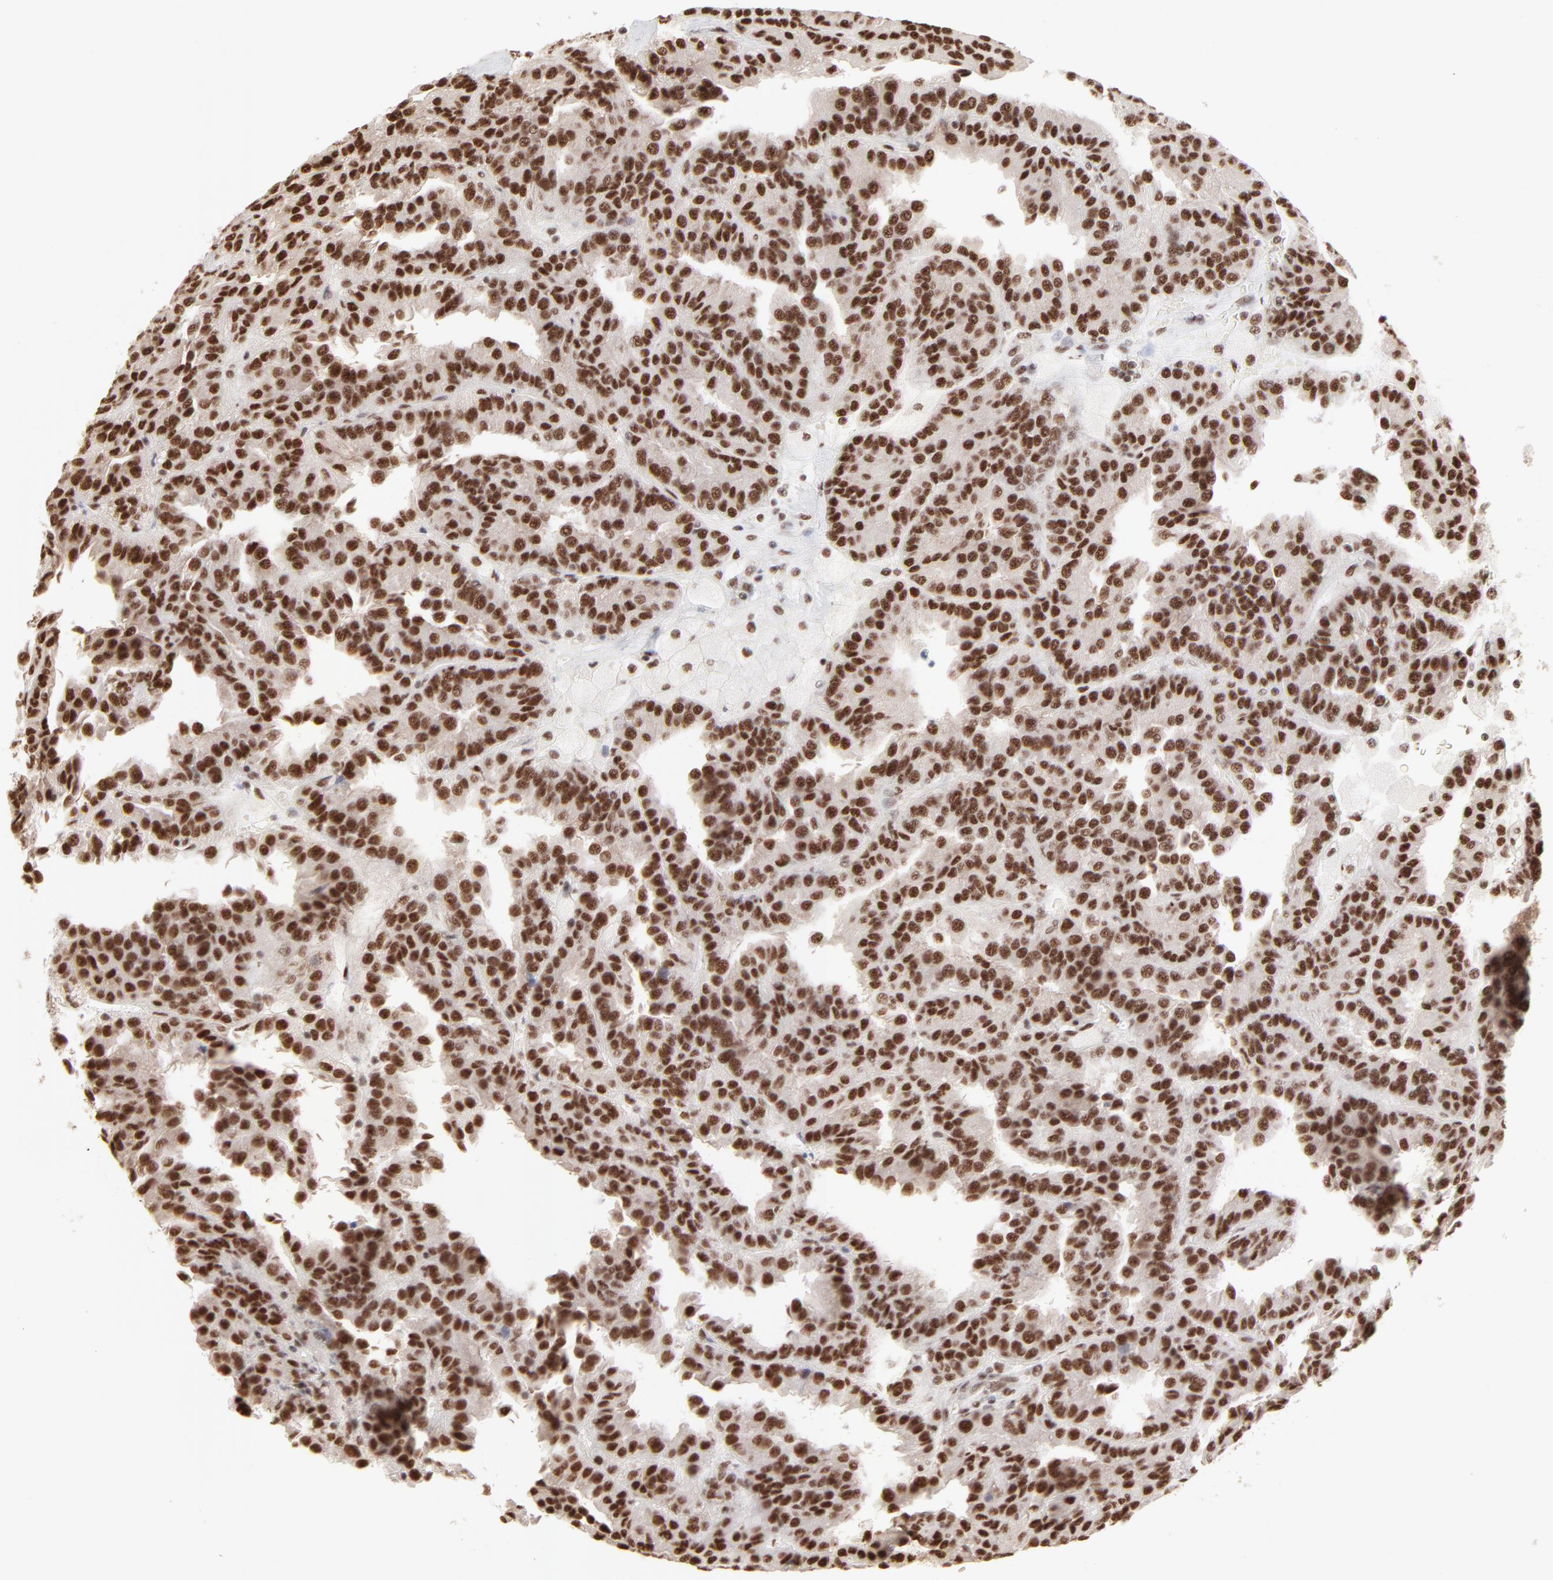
{"staining": {"intensity": "strong", "quantity": ">75%", "location": "nuclear"}, "tissue": "renal cancer", "cell_type": "Tumor cells", "image_type": "cancer", "snomed": [{"axis": "morphology", "description": "Adenocarcinoma, NOS"}, {"axis": "topography", "description": "Kidney"}], "caption": "There is high levels of strong nuclear expression in tumor cells of adenocarcinoma (renal), as demonstrated by immunohistochemical staining (brown color).", "gene": "TARDBP", "patient": {"sex": "male", "age": 46}}